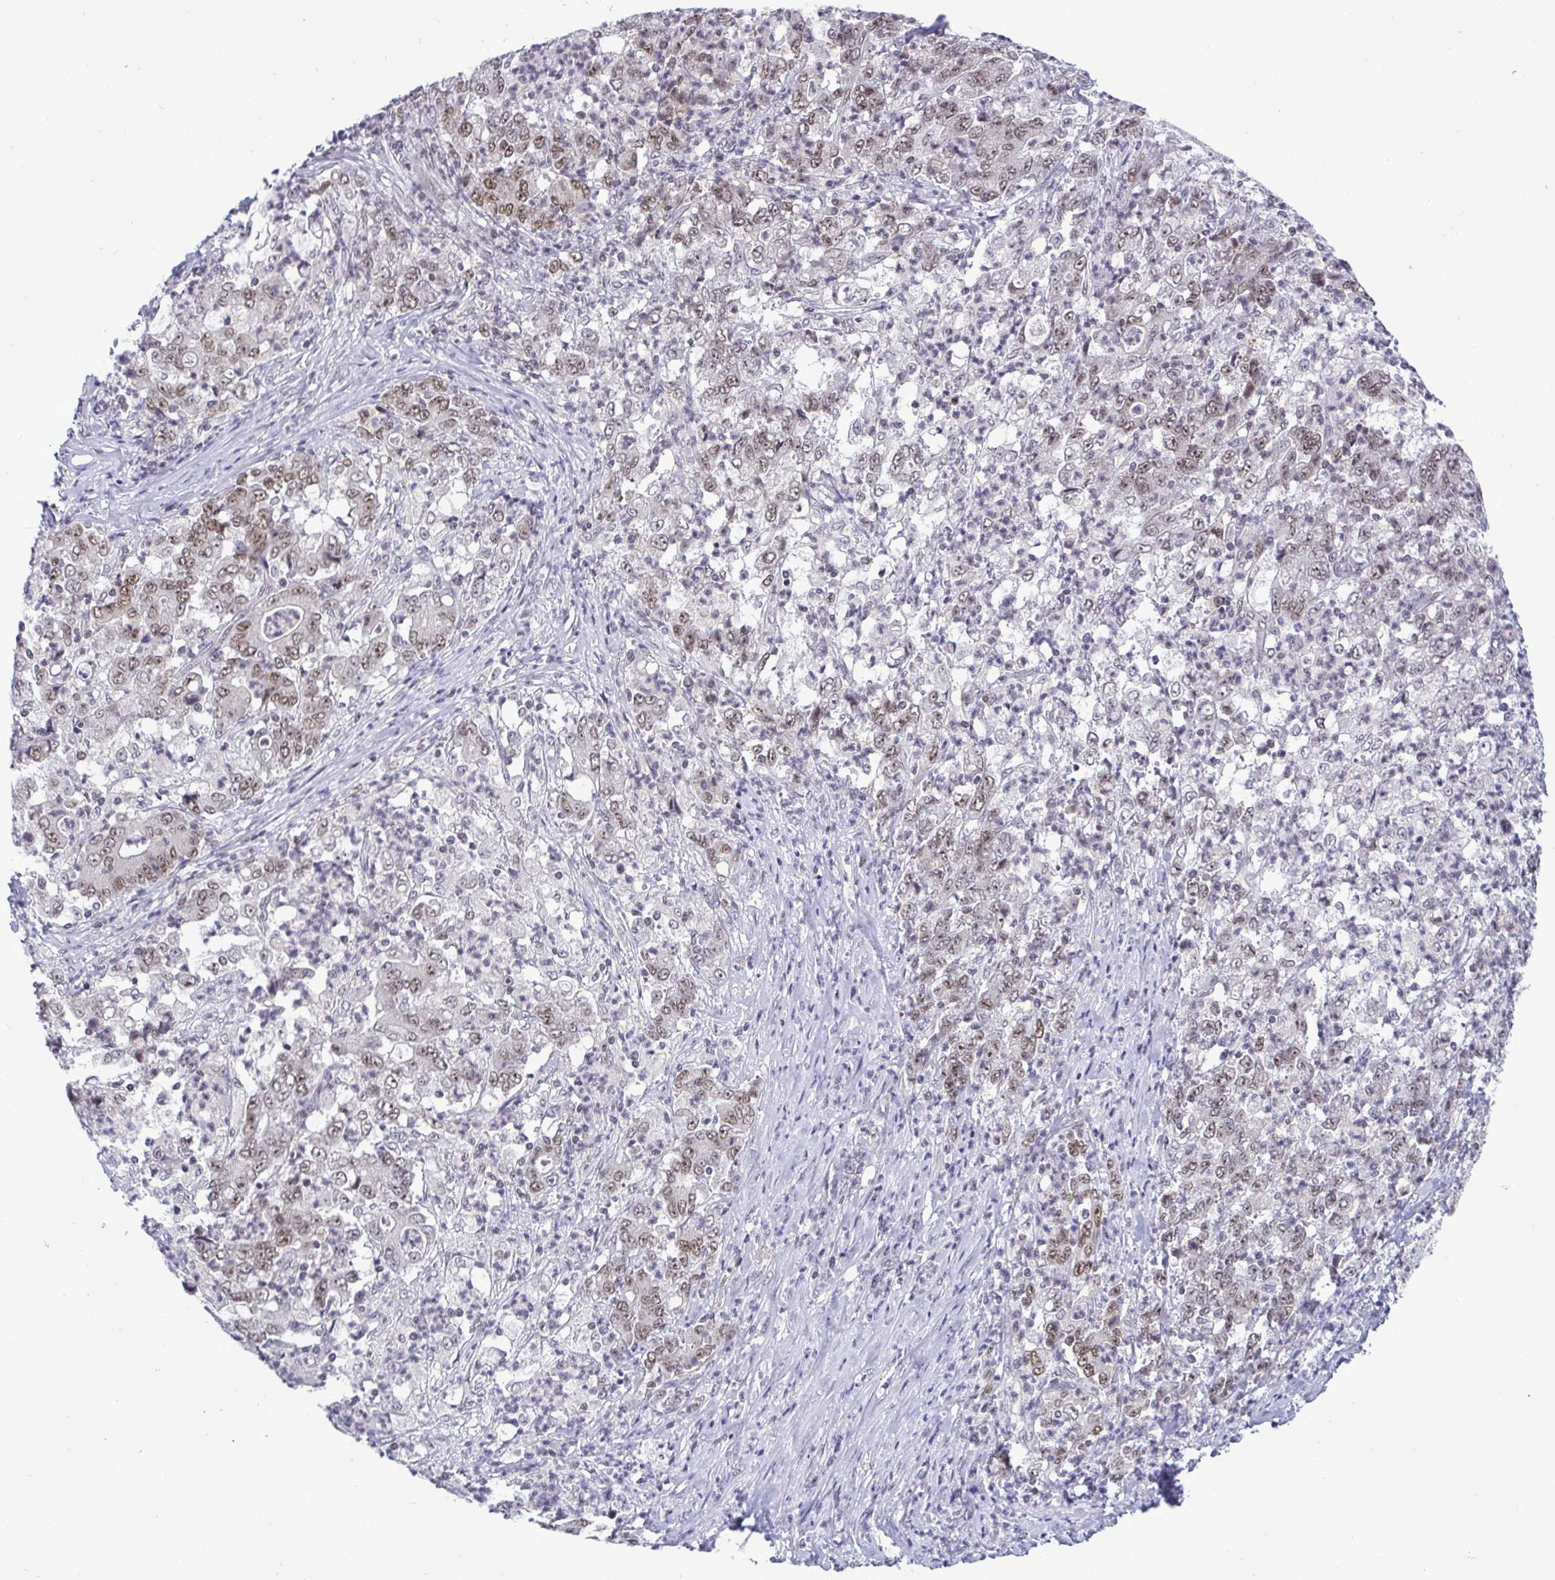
{"staining": {"intensity": "weak", "quantity": "25%-75%", "location": "nuclear"}, "tissue": "stomach cancer", "cell_type": "Tumor cells", "image_type": "cancer", "snomed": [{"axis": "morphology", "description": "Adenocarcinoma, NOS"}, {"axis": "topography", "description": "Stomach, lower"}], "caption": "This histopathology image displays immunohistochemistry (IHC) staining of human adenocarcinoma (stomach), with low weak nuclear positivity in about 25%-75% of tumor cells.", "gene": "RFC4", "patient": {"sex": "female", "age": 71}}